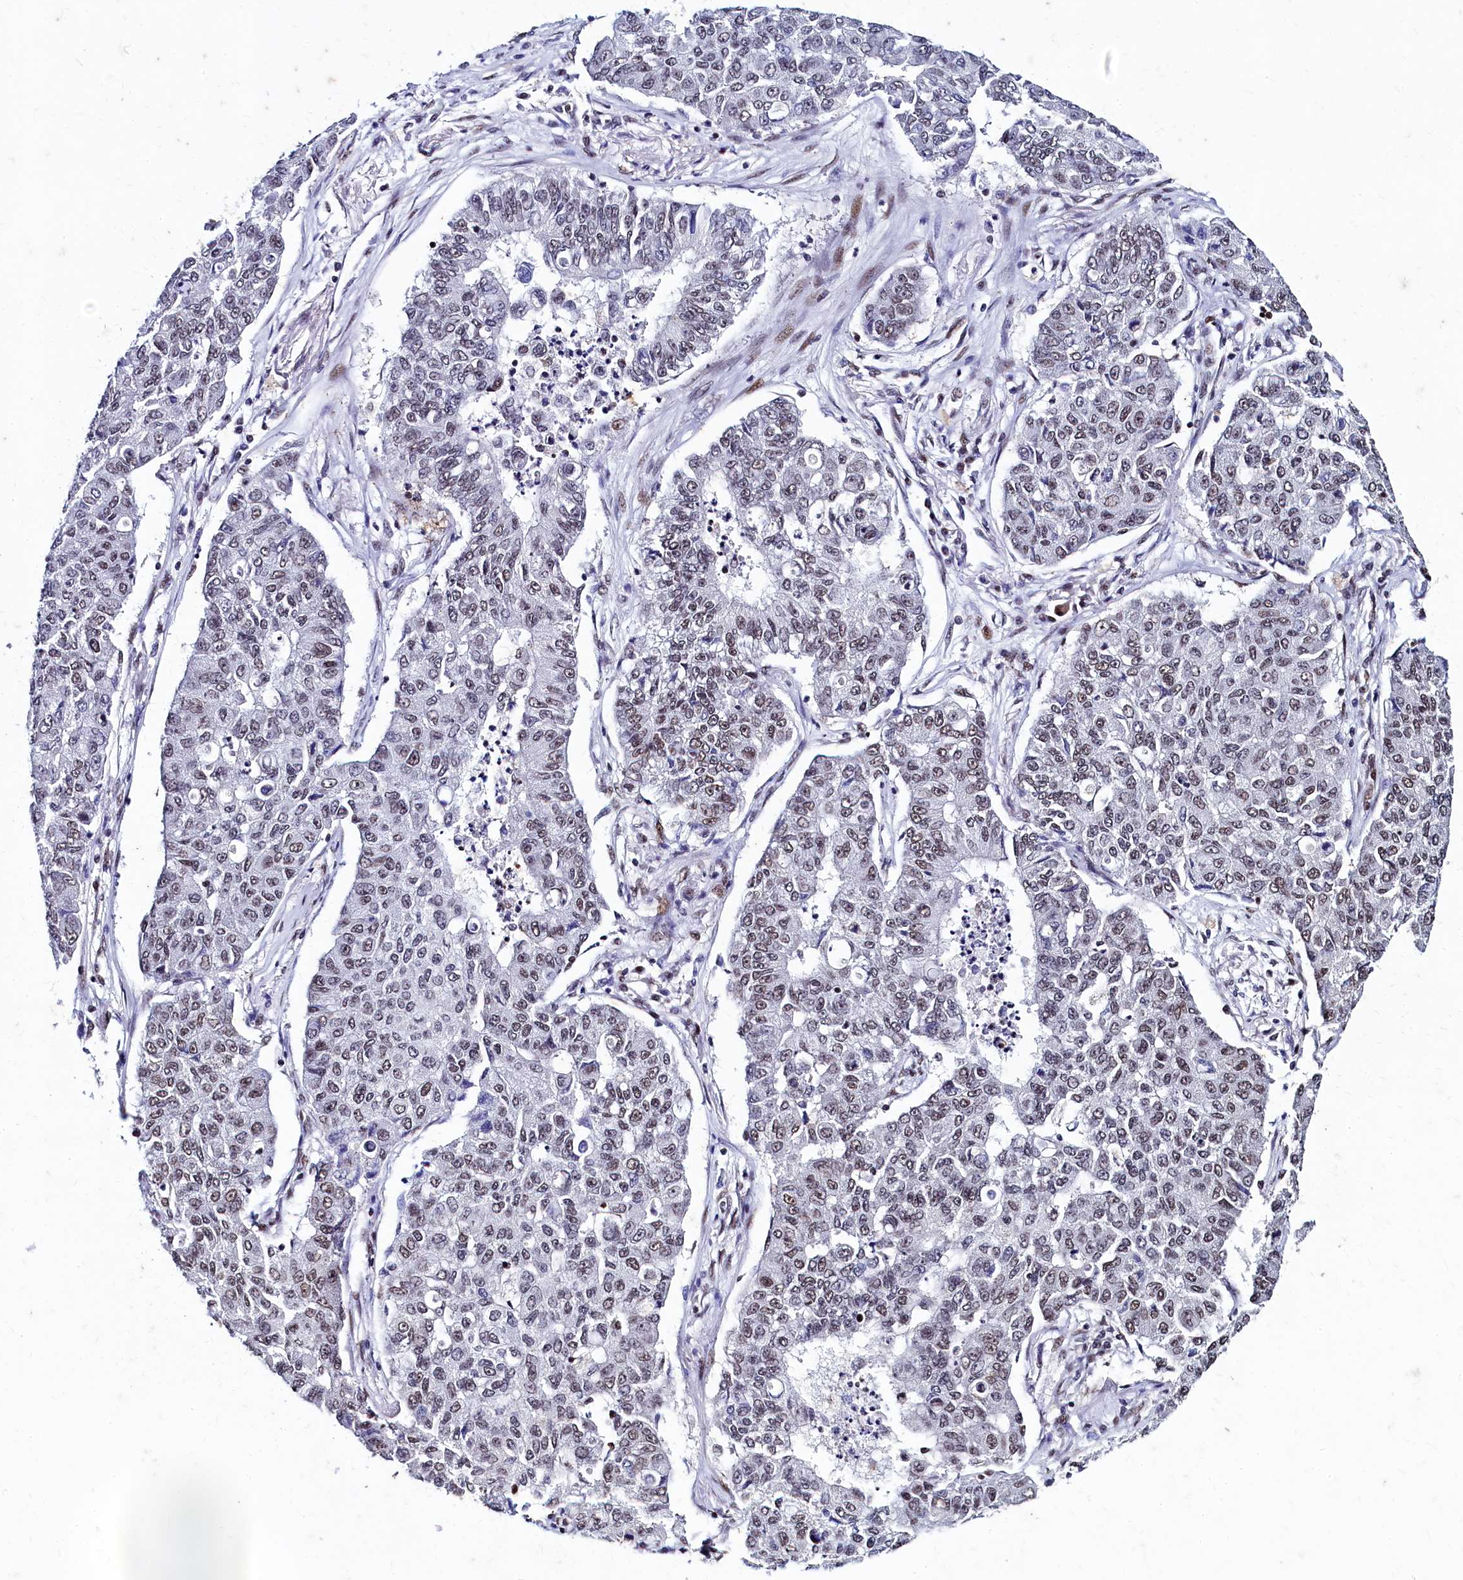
{"staining": {"intensity": "weak", "quantity": "25%-75%", "location": "nuclear"}, "tissue": "lung cancer", "cell_type": "Tumor cells", "image_type": "cancer", "snomed": [{"axis": "morphology", "description": "Squamous cell carcinoma, NOS"}, {"axis": "topography", "description": "Lung"}], "caption": "Protein expression analysis of human lung squamous cell carcinoma reveals weak nuclear staining in approximately 25%-75% of tumor cells. Using DAB (brown) and hematoxylin (blue) stains, captured at high magnification using brightfield microscopy.", "gene": "CPSF7", "patient": {"sex": "male", "age": 74}}